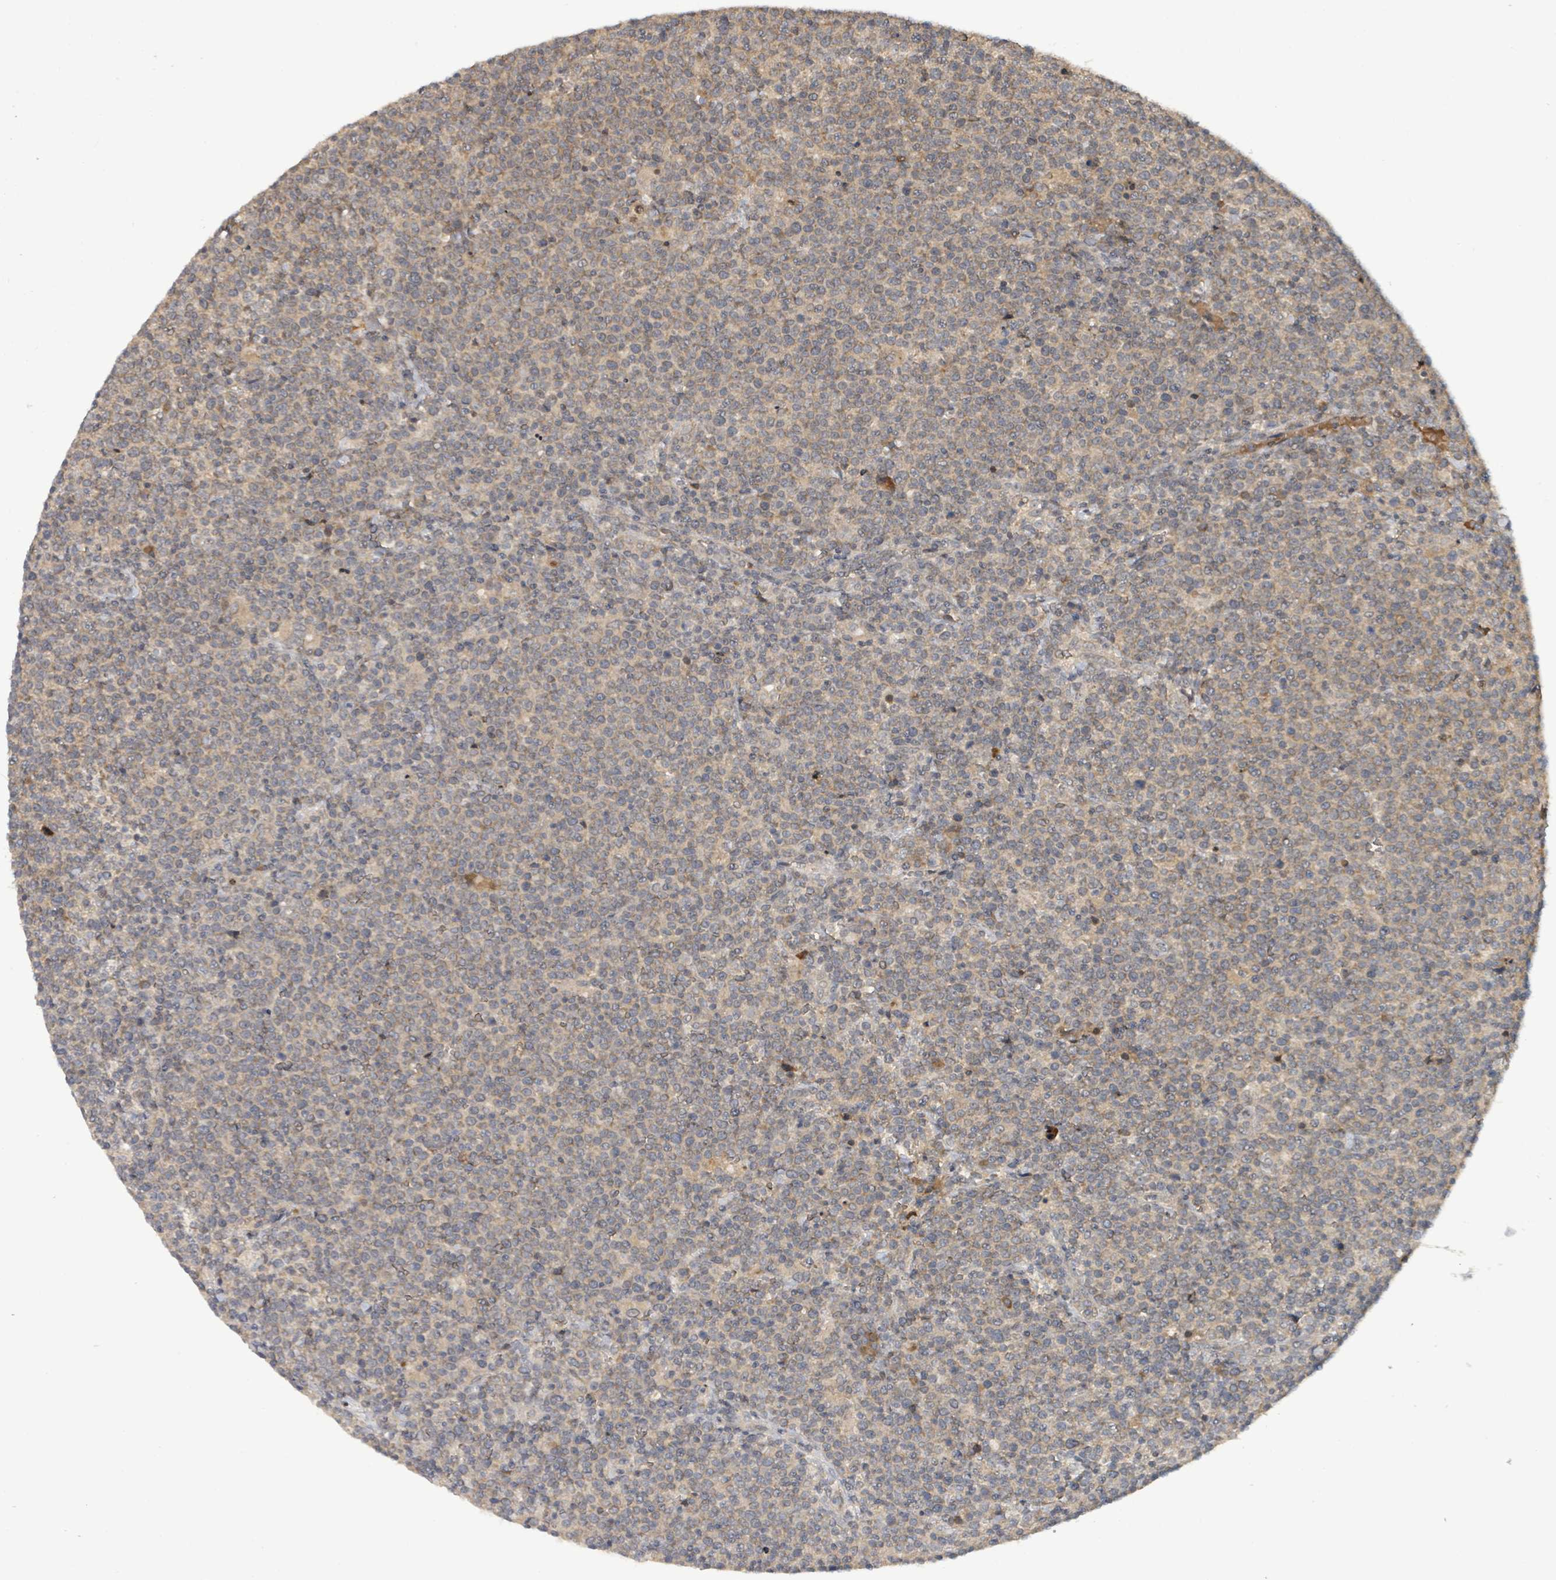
{"staining": {"intensity": "weak", "quantity": "25%-75%", "location": "cytoplasmic/membranous"}, "tissue": "lymphoma", "cell_type": "Tumor cells", "image_type": "cancer", "snomed": [{"axis": "morphology", "description": "Malignant lymphoma, non-Hodgkin's type, High grade"}, {"axis": "topography", "description": "Lymph node"}], "caption": "Brown immunohistochemical staining in human lymphoma exhibits weak cytoplasmic/membranous positivity in approximately 25%-75% of tumor cells. The staining is performed using DAB (3,3'-diaminobenzidine) brown chromogen to label protein expression. The nuclei are counter-stained blue using hematoxylin.", "gene": "ITGA11", "patient": {"sex": "male", "age": 61}}